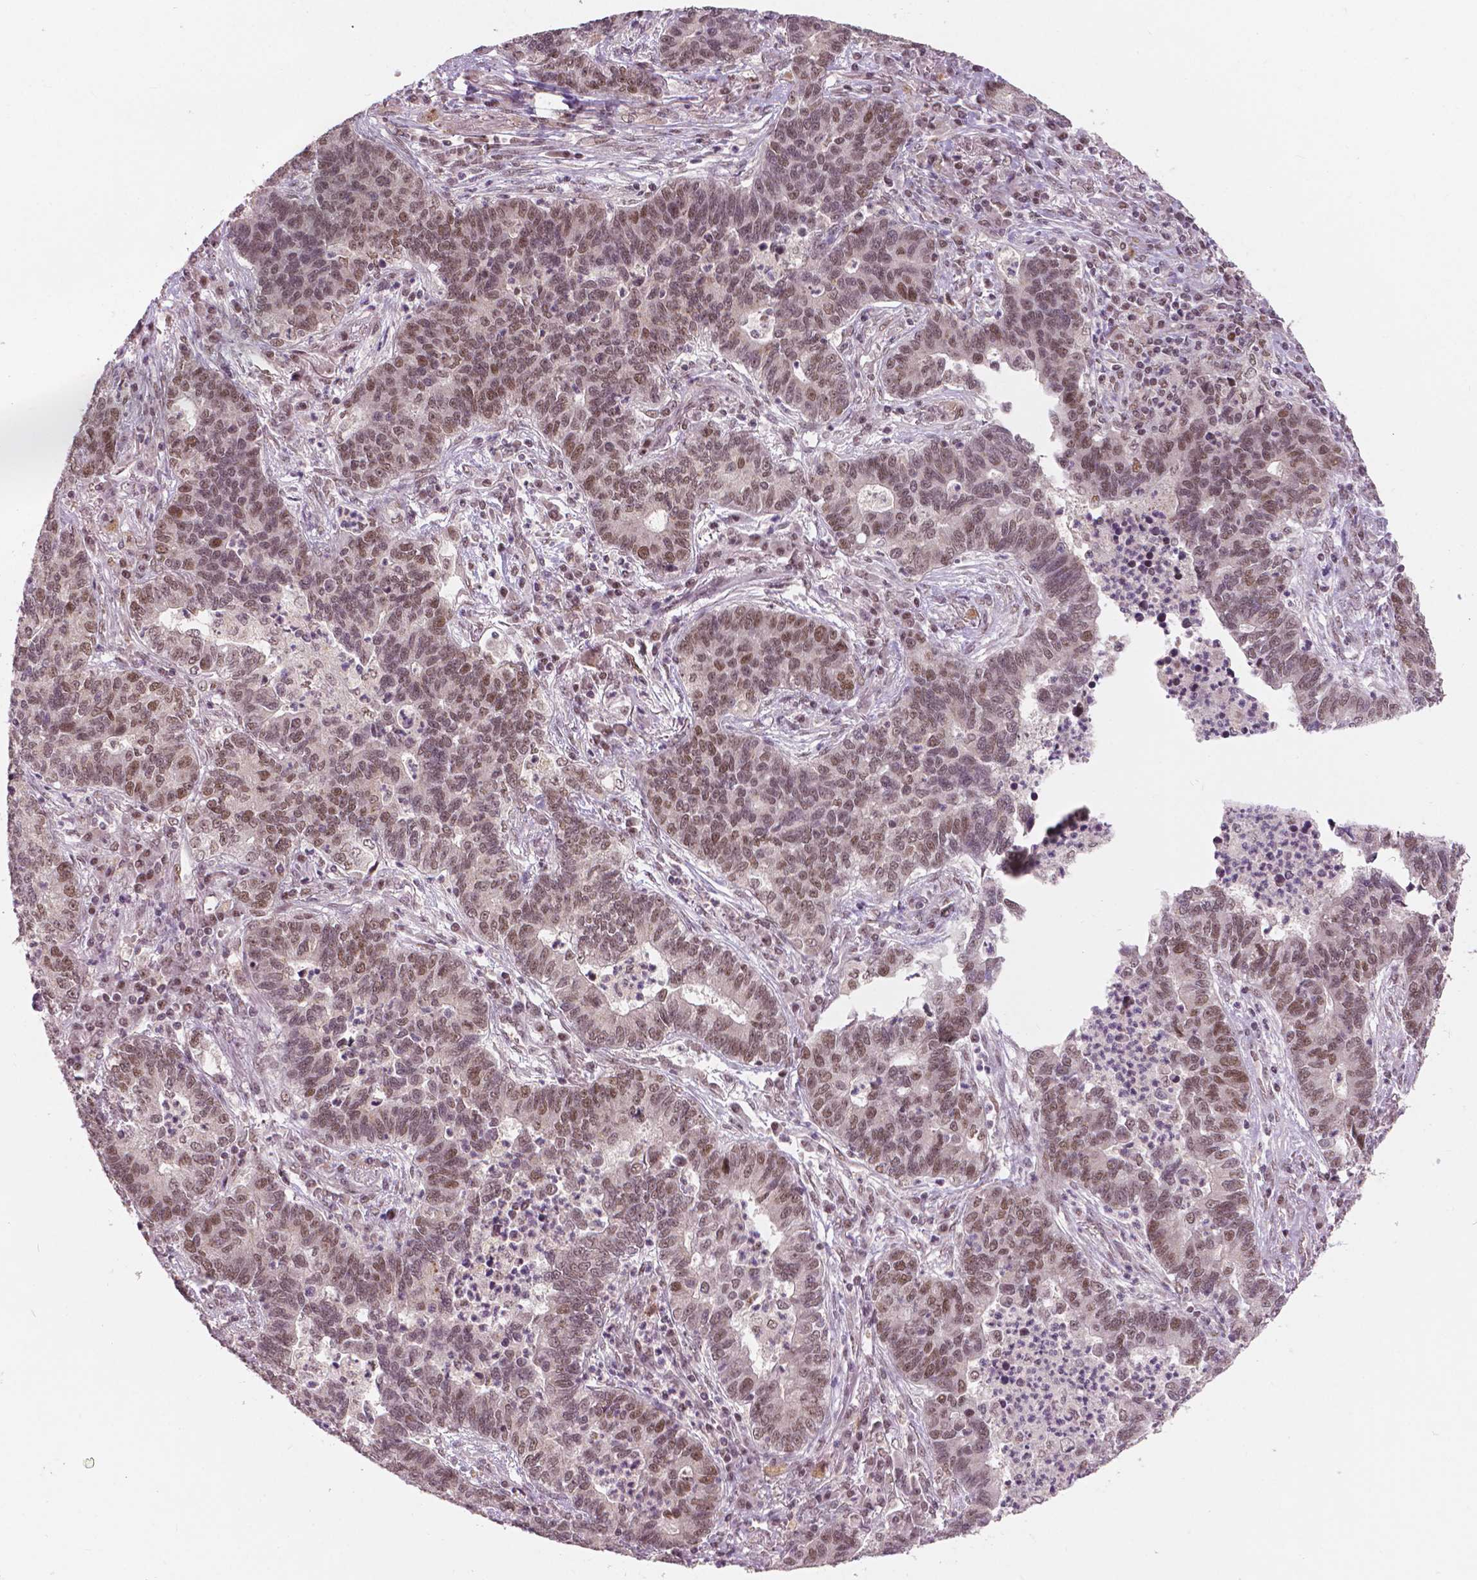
{"staining": {"intensity": "moderate", "quantity": ">75%", "location": "nuclear"}, "tissue": "lung cancer", "cell_type": "Tumor cells", "image_type": "cancer", "snomed": [{"axis": "morphology", "description": "Adenocarcinoma, NOS"}, {"axis": "topography", "description": "Lung"}], "caption": "Protein staining of adenocarcinoma (lung) tissue shows moderate nuclear staining in approximately >75% of tumor cells.", "gene": "NSD2", "patient": {"sex": "female", "age": 57}}